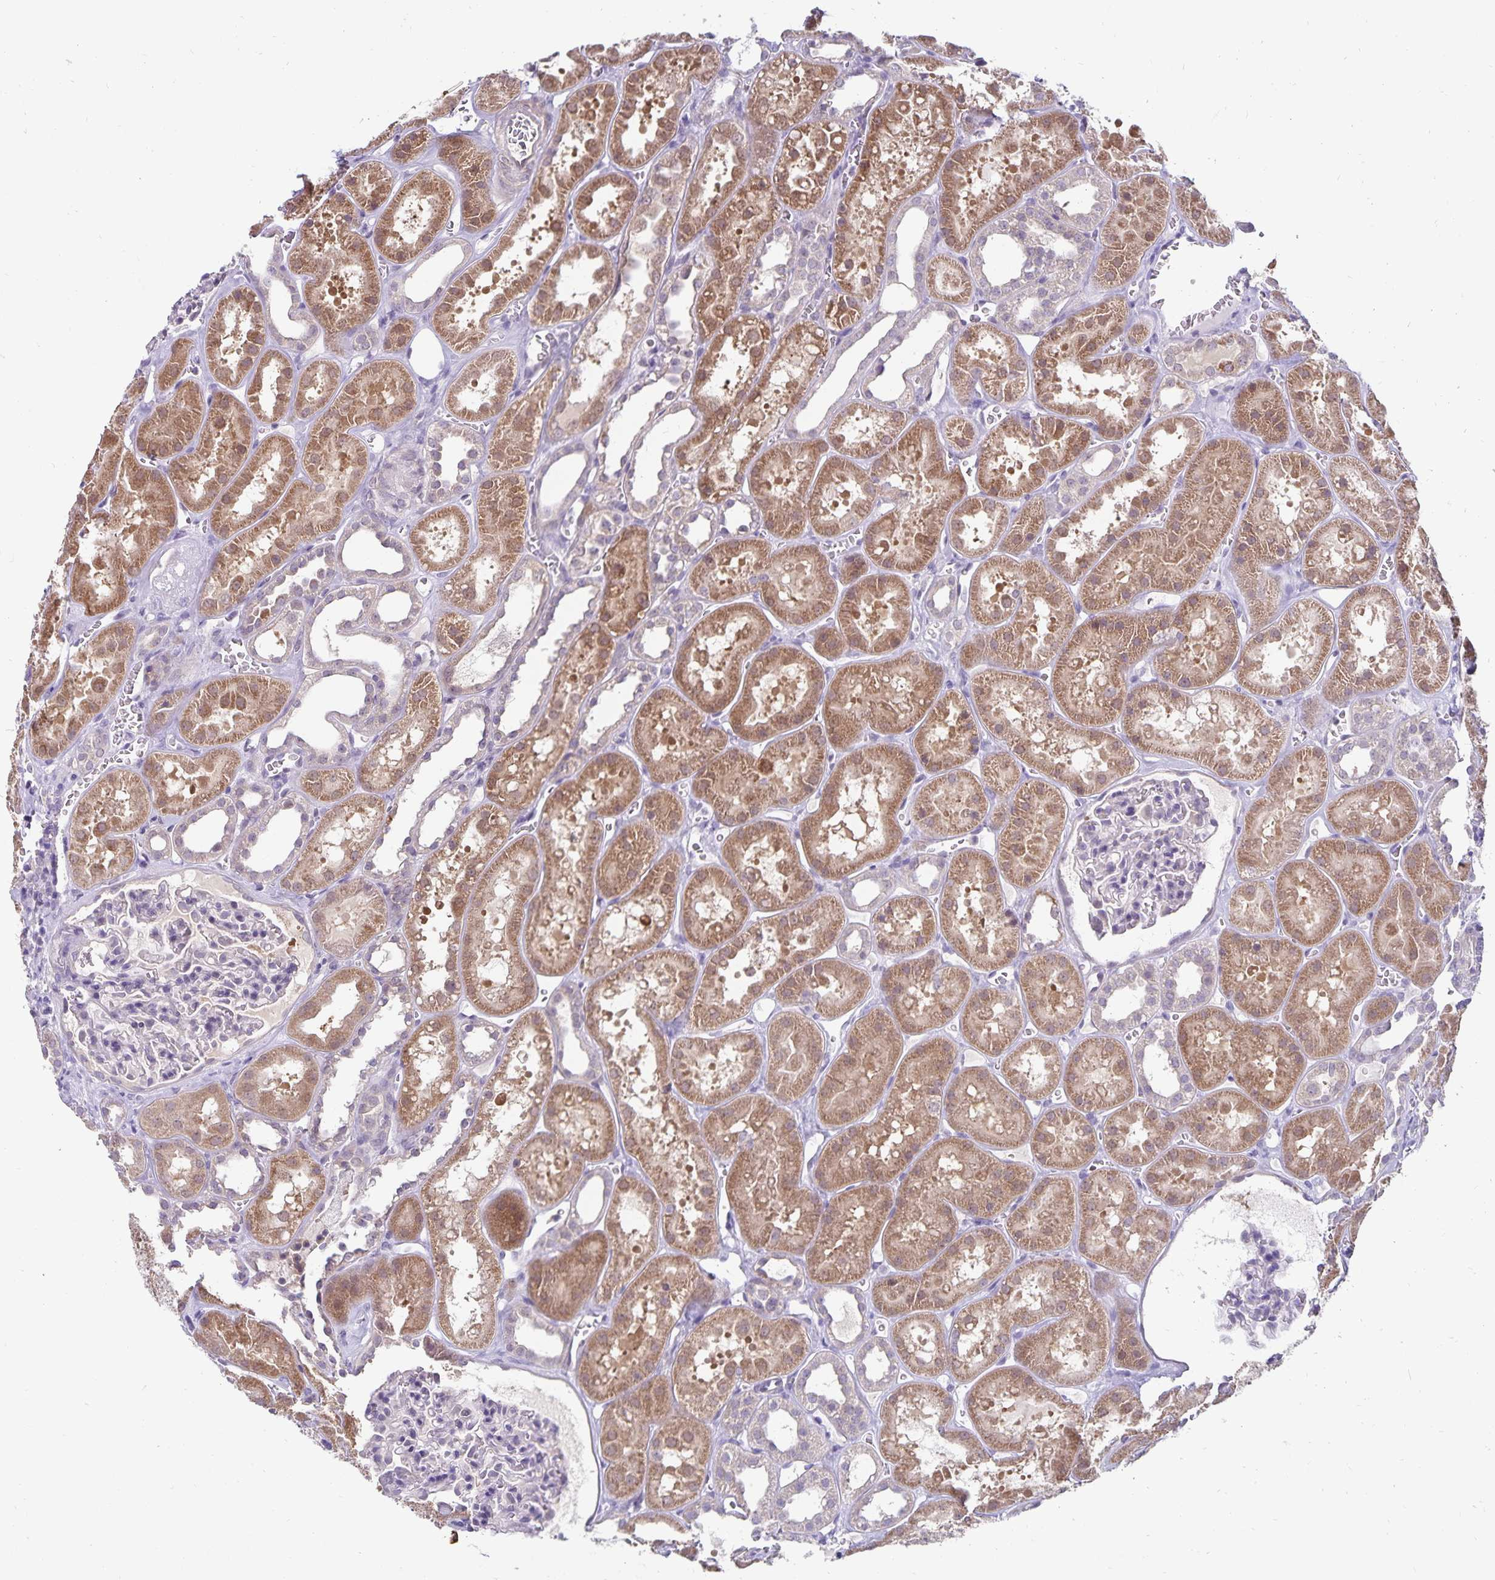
{"staining": {"intensity": "negative", "quantity": "none", "location": "none"}, "tissue": "kidney", "cell_type": "Cells in glomeruli", "image_type": "normal", "snomed": [{"axis": "morphology", "description": "Normal tissue, NOS"}, {"axis": "topography", "description": "Kidney"}], "caption": "IHC photomicrograph of unremarkable kidney: kidney stained with DAB (3,3'-diaminobenzidine) displays no significant protein staining in cells in glomeruli. (DAB immunohistochemistry (IHC), high magnification).", "gene": "CDKN2B", "patient": {"sex": "female", "age": 41}}